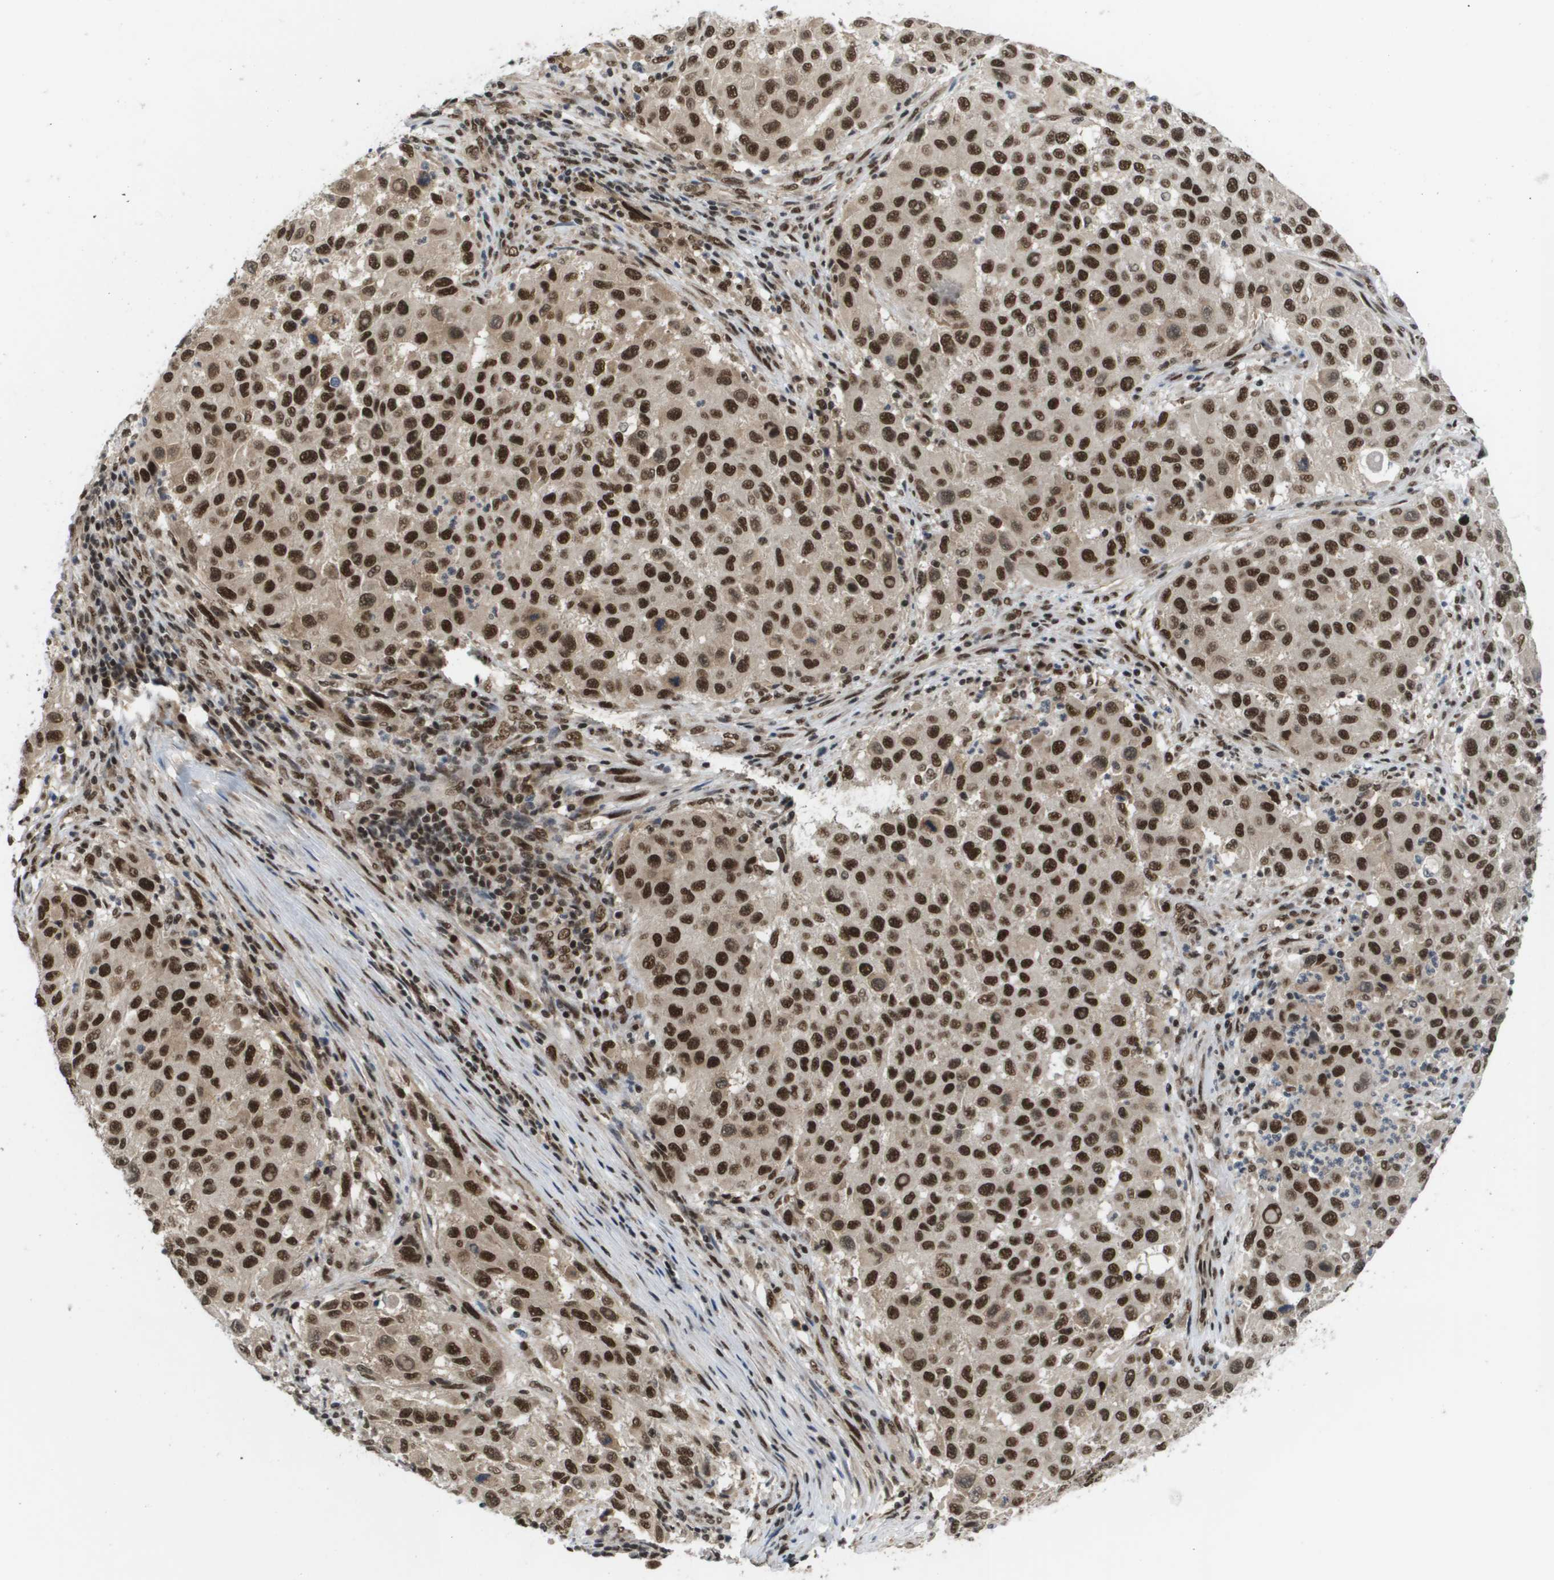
{"staining": {"intensity": "strong", "quantity": ">75%", "location": "cytoplasmic/membranous,nuclear"}, "tissue": "melanoma", "cell_type": "Tumor cells", "image_type": "cancer", "snomed": [{"axis": "morphology", "description": "Malignant melanoma, Metastatic site"}, {"axis": "topography", "description": "Lymph node"}], "caption": "A high amount of strong cytoplasmic/membranous and nuclear positivity is identified in about >75% of tumor cells in melanoma tissue.", "gene": "PRCC", "patient": {"sex": "male", "age": 61}}